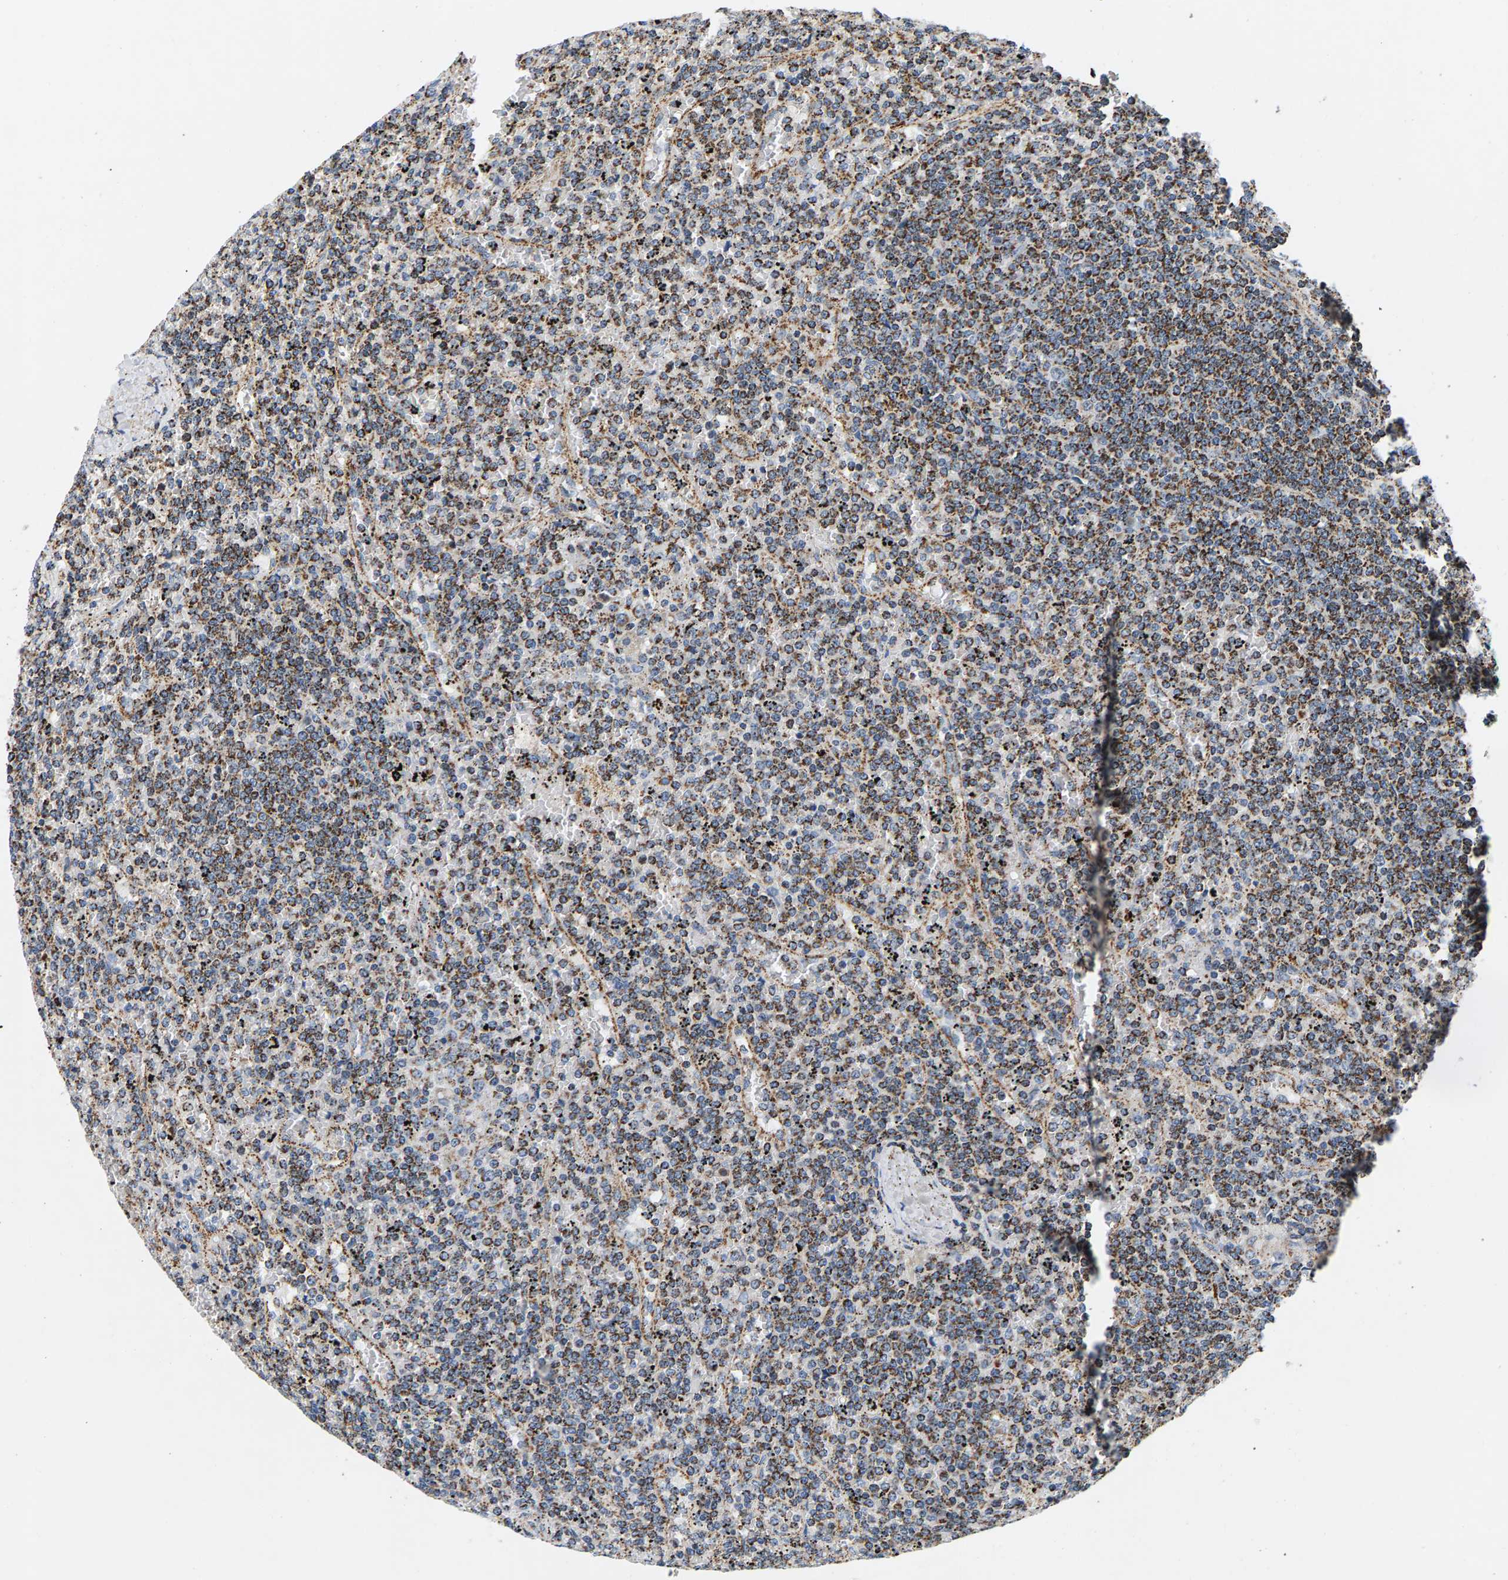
{"staining": {"intensity": "moderate", "quantity": ">75%", "location": "cytoplasmic/membranous"}, "tissue": "lymphoma", "cell_type": "Tumor cells", "image_type": "cancer", "snomed": [{"axis": "morphology", "description": "Malignant lymphoma, non-Hodgkin's type, Low grade"}, {"axis": "topography", "description": "Spleen"}], "caption": "This image demonstrates immunohistochemistry (IHC) staining of human malignant lymphoma, non-Hodgkin's type (low-grade), with medium moderate cytoplasmic/membranous staining in about >75% of tumor cells.", "gene": "PDE1A", "patient": {"sex": "female", "age": 19}}